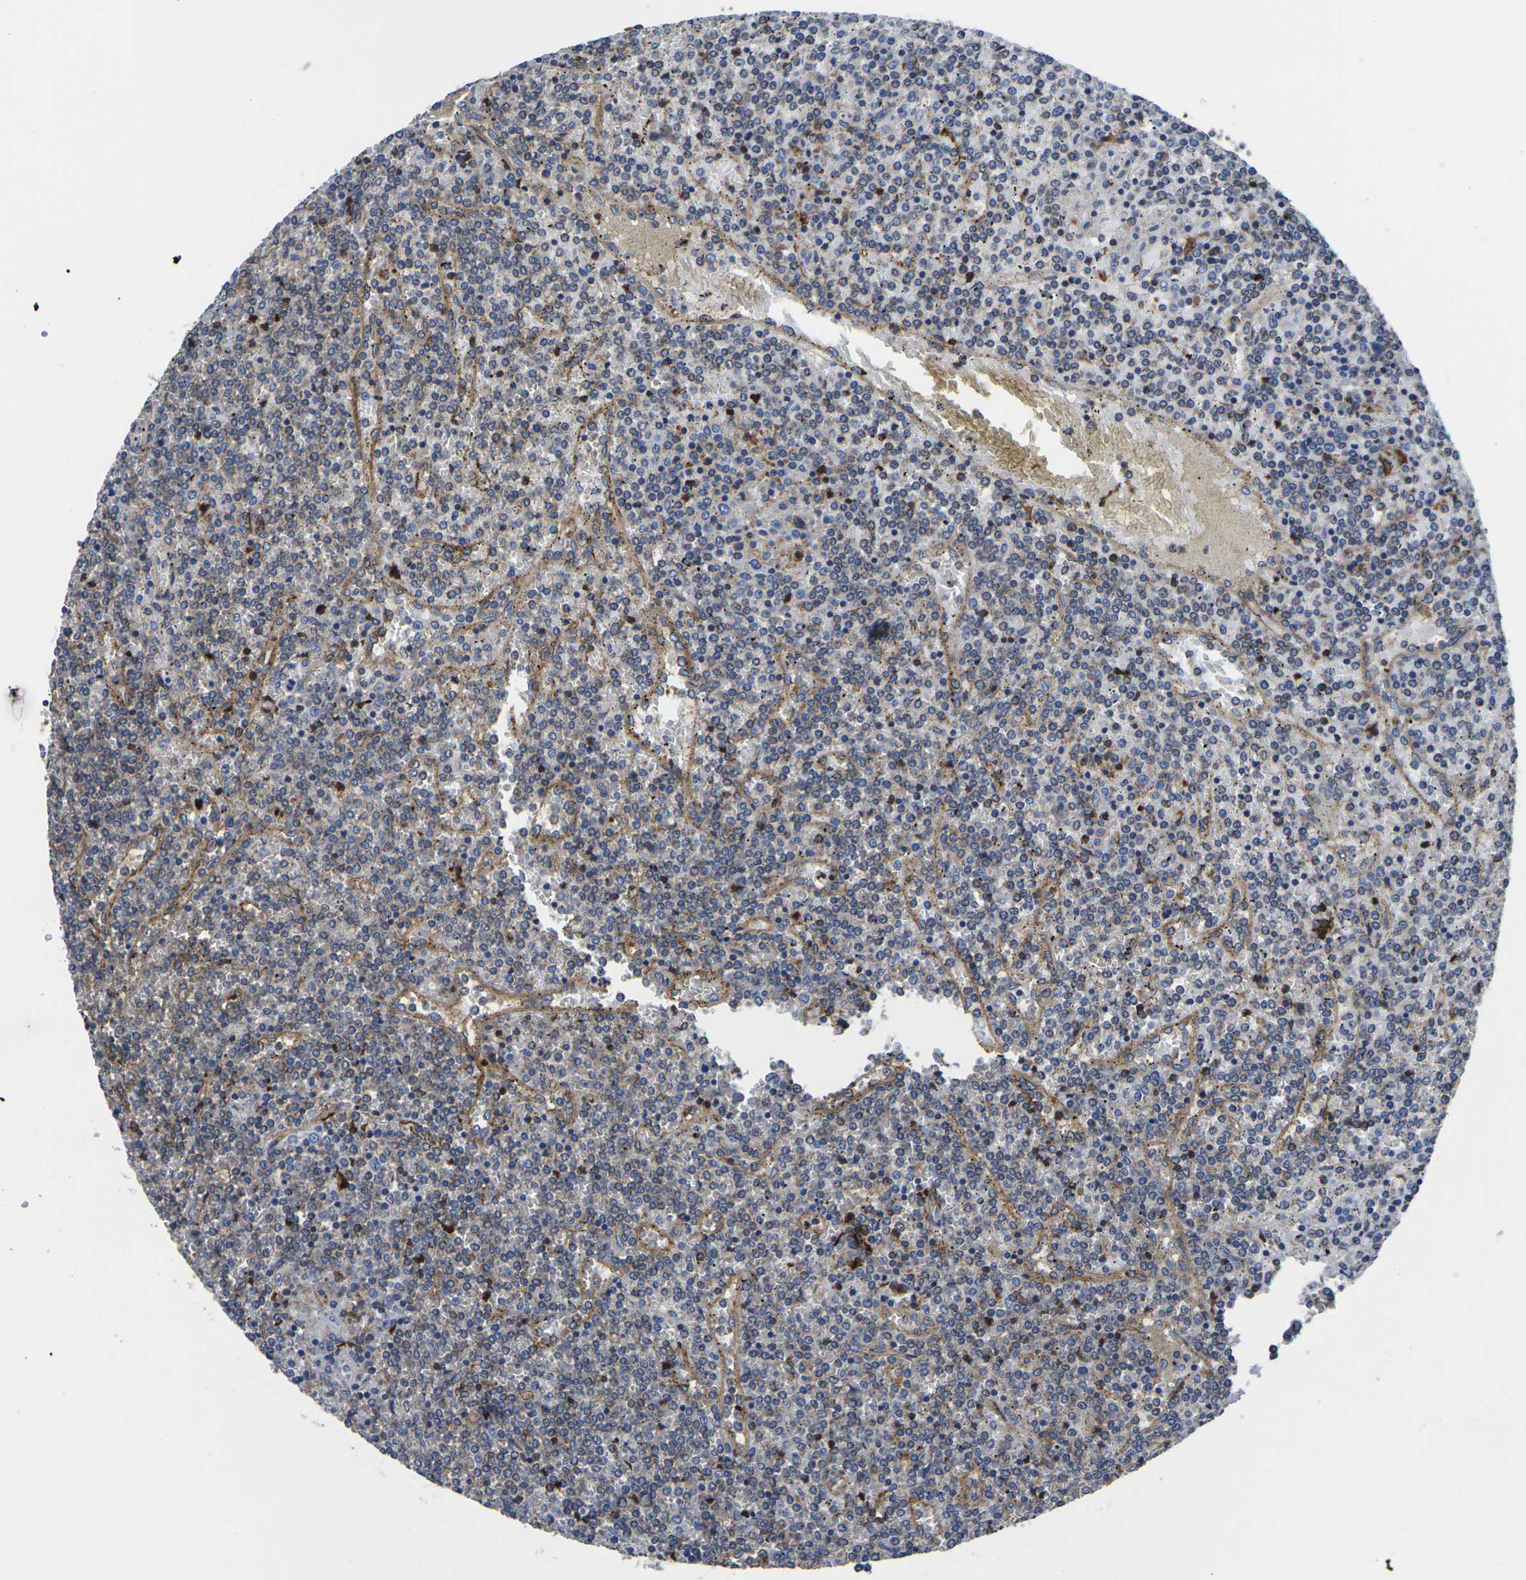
{"staining": {"intensity": "negative", "quantity": "none", "location": "none"}, "tissue": "lymphoma", "cell_type": "Tumor cells", "image_type": "cancer", "snomed": [{"axis": "morphology", "description": "Malignant lymphoma, non-Hodgkin's type, Low grade"}, {"axis": "topography", "description": "Spleen"}], "caption": "DAB (3,3'-diaminobenzidine) immunohistochemical staining of human malignant lymphoma, non-Hodgkin's type (low-grade) displays no significant positivity in tumor cells.", "gene": "GPR4", "patient": {"sex": "female", "age": 19}}